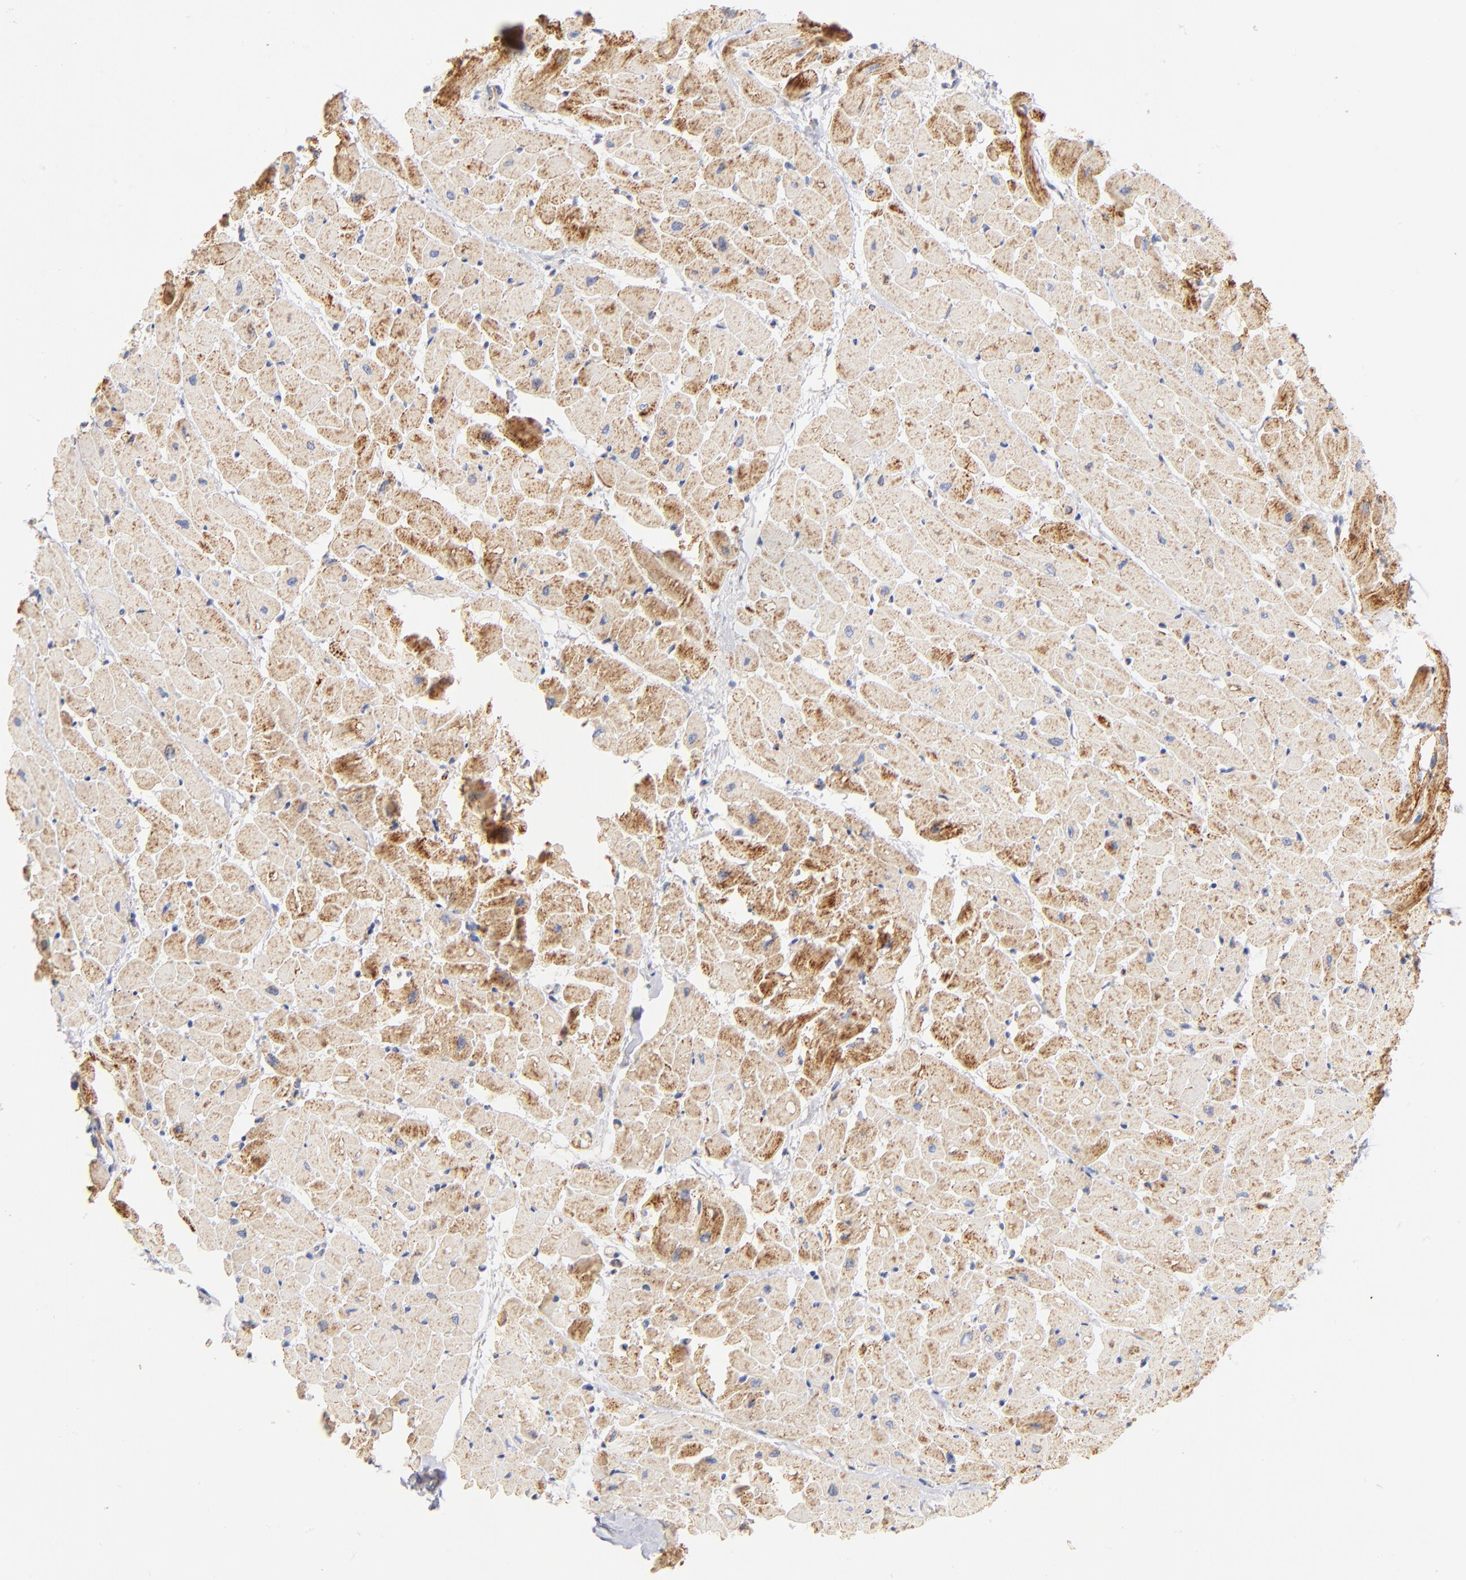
{"staining": {"intensity": "moderate", "quantity": ">75%", "location": "cytoplasmic/membranous"}, "tissue": "heart muscle", "cell_type": "Cardiomyocytes", "image_type": "normal", "snomed": [{"axis": "morphology", "description": "Normal tissue, NOS"}, {"axis": "topography", "description": "Heart"}], "caption": "Moderate cytoplasmic/membranous positivity is present in approximately >75% of cardiomyocytes in normal heart muscle.", "gene": "DLAT", "patient": {"sex": "male", "age": 45}}